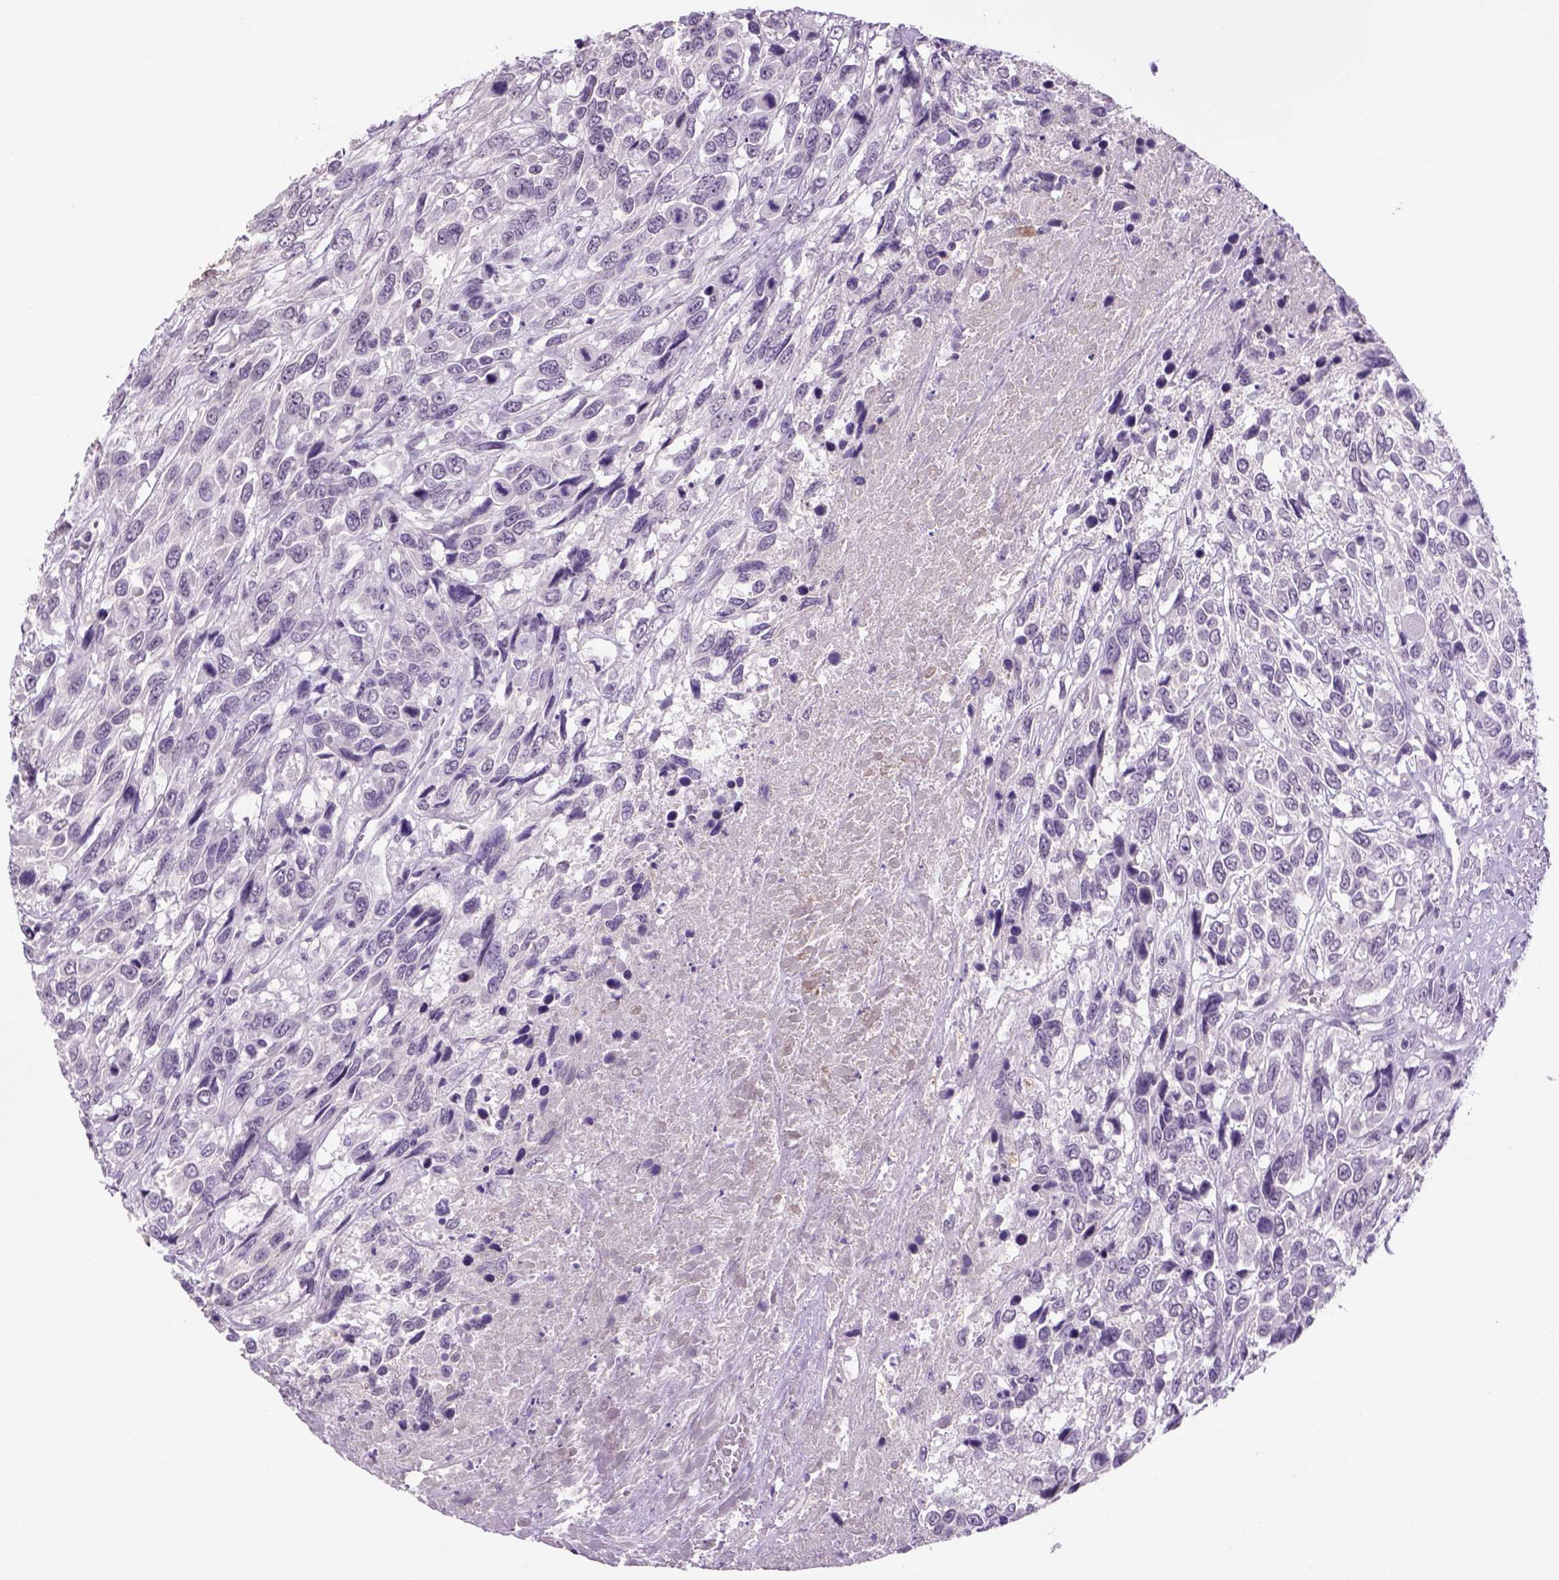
{"staining": {"intensity": "weak", "quantity": "<25%", "location": "nuclear"}, "tissue": "urothelial cancer", "cell_type": "Tumor cells", "image_type": "cancer", "snomed": [{"axis": "morphology", "description": "Urothelial carcinoma, High grade"}, {"axis": "topography", "description": "Urinary bladder"}], "caption": "This is an IHC micrograph of human urothelial cancer. There is no staining in tumor cells.", "gene": "DBH", "patient": {"sex": "female", "age": 70}}